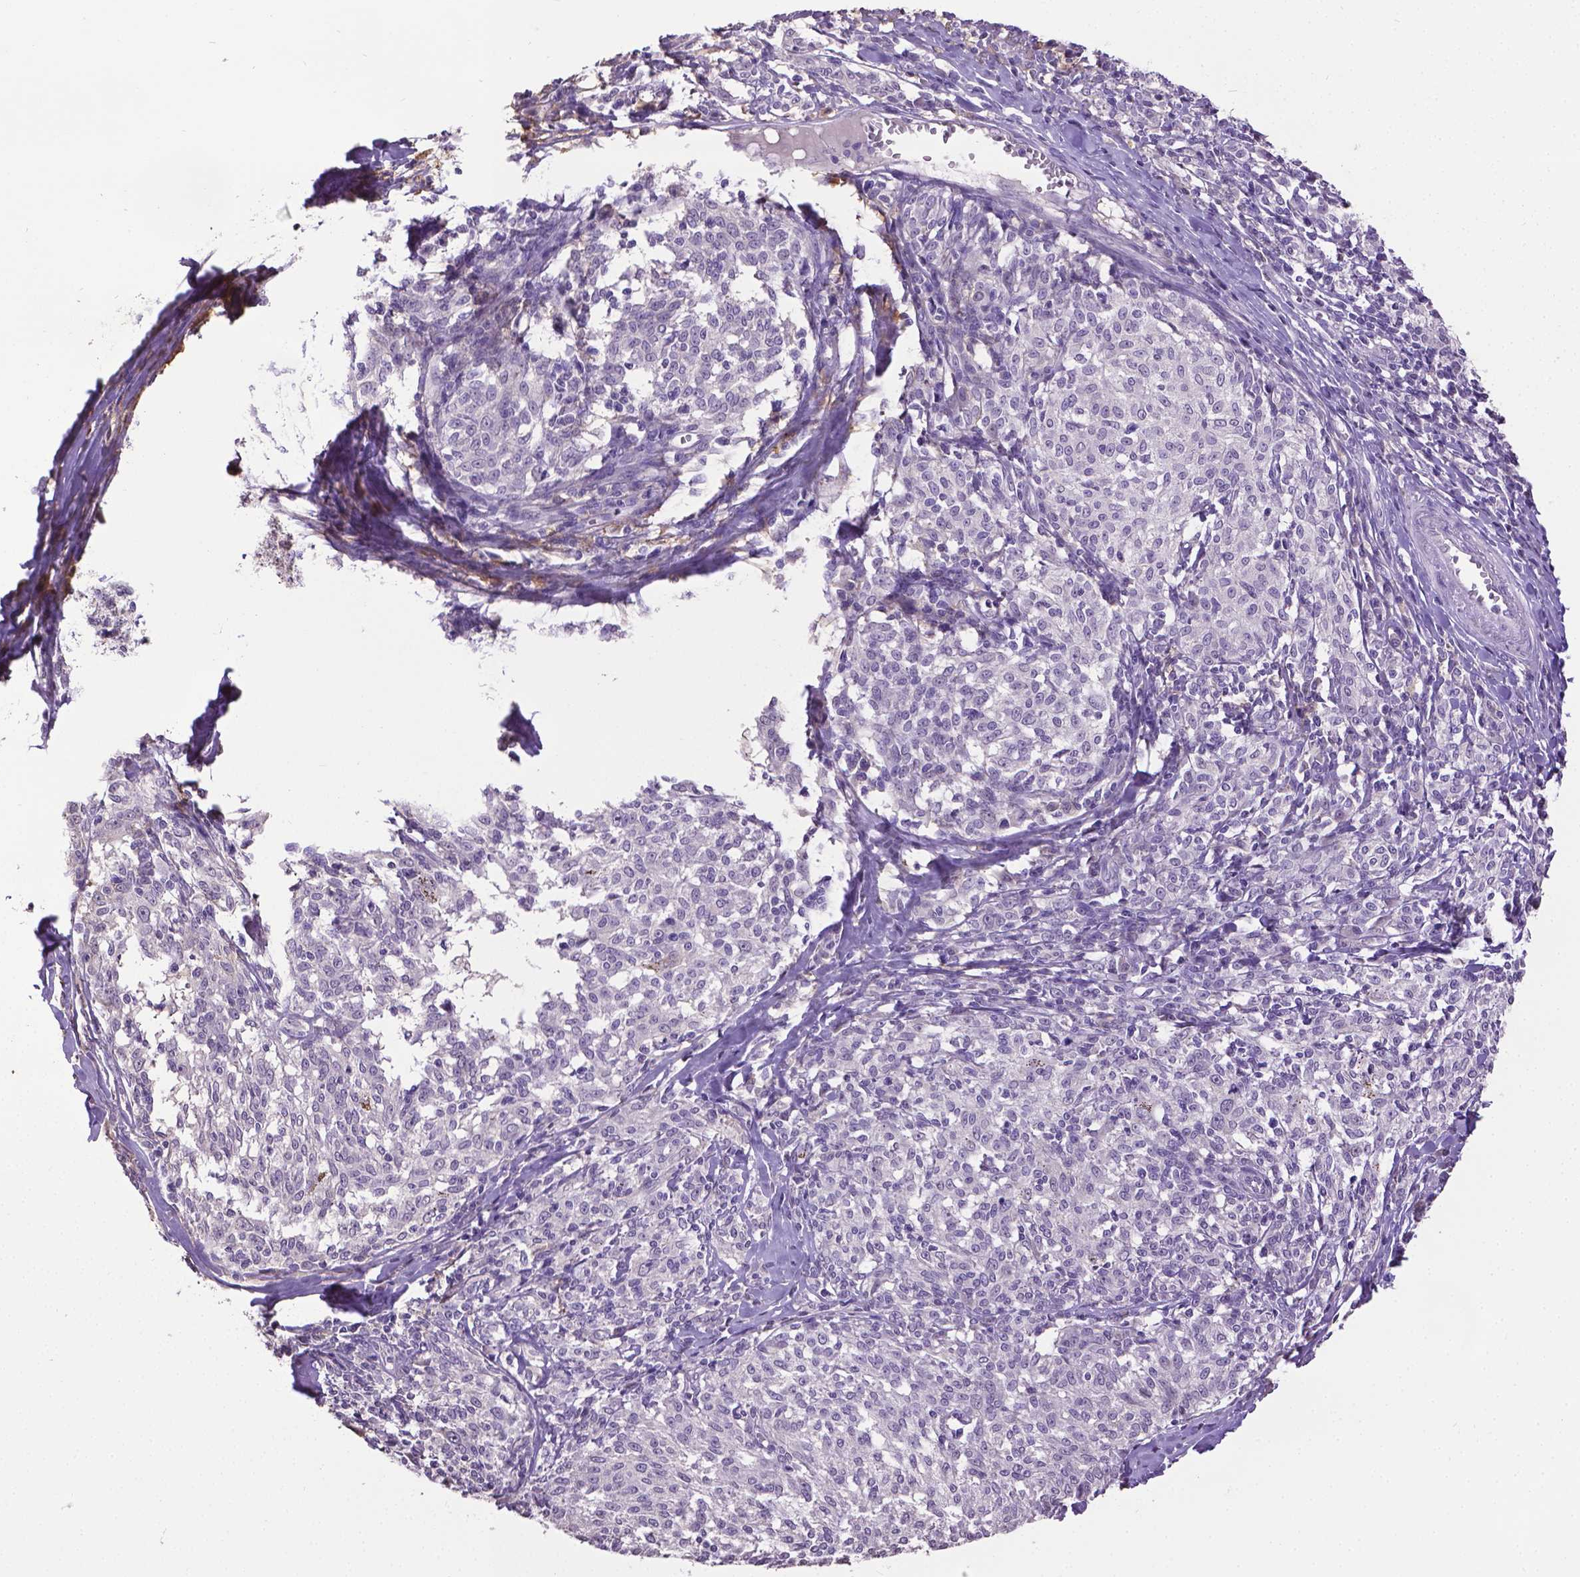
{"staining": {"intensity": "negative", "quantity": "none", "location": "none"}, "tissue": "melanoma", "cell_type": "Tumor cells", "image_type": "cancer", "snomed": [{"axis": "morphology", "description": "Malignant melanoma, NOS"}, {"axis": "topography", "description": "Skin"}], "caption": "A histopathology image of human melanoma is negative for staining in tumor cells. Brightfield microscopy of immunohistochemistry stained with DAB (3,3'-diaminobenzidine) (brown) and hematoxylin (blue), captured at high magnification.", "gene": "CPM", "patient": {"sex": "female", "age": 72}}